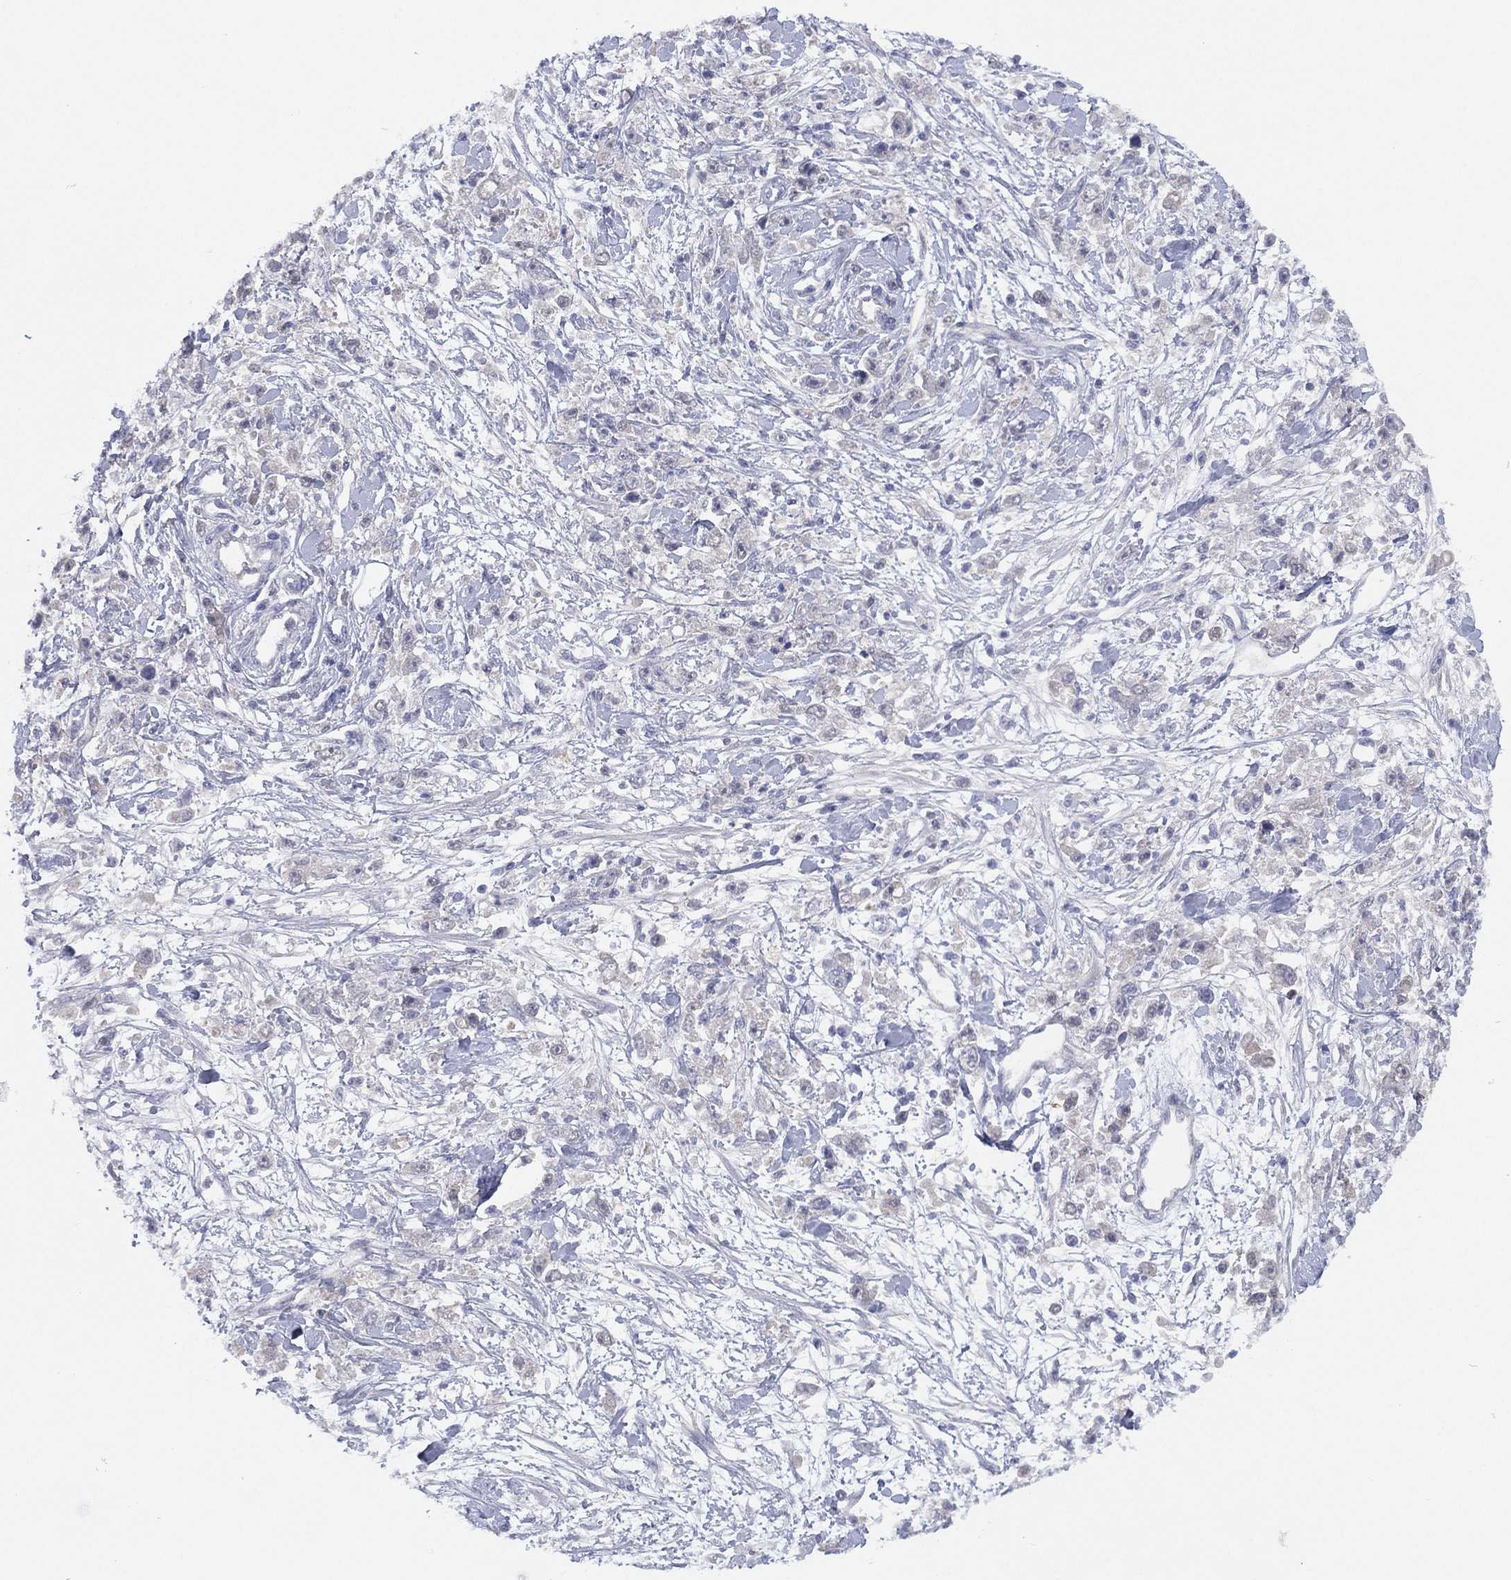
{"staining": {"intensity": "negative", "quantity": "none", "location": "none"}, "tissue": "stomach cancer", "cell_type": "Tumor cells", "image_type": "cancer", "snomed": [{"axis": "morphology", "description": "Adenocarcinoma, NOS"}, {"axis": "topography", "description": "Stomach"}], "caption": "This histopathology image is of stomach cancer (adenocarcinoma) stained with immunohistochemistry (IHC) to label a protein in brown with the nuclei are counter-stained blue. There is no expression in tumor cells.", "gene": "DDAH1", "patient": {"sex": "female", "age": 59}}